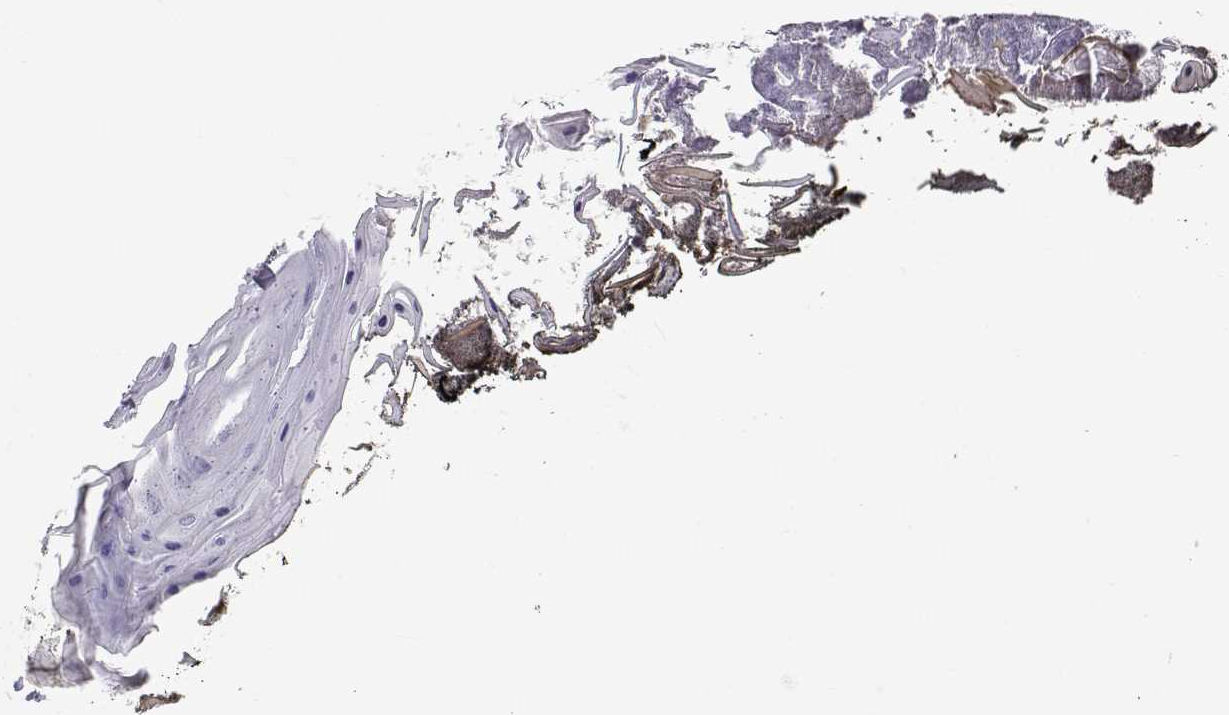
{"staining": {"intensity": "negative", "quantity": "none", "location": "none"}, "tissue": "oral mucosa", "cell_type": "Squamous epithelial cells", "image_type": "normal", "snomed": [{"axis": "morphology", "description": "Normal tissue, NOS"}, {"axis": "topography", "description": "Oral tissue"}], "caption": "This photomicrograph is of unremarkable oral mucosa stained with IHC to label a protein in brown with the nuclei are counter-stained blue. There is no positivity in squamous epithelial cells. The staining was performed using DAB (3,3'-diaminobenzidine) to visualize the protein expression in brown, while the nuclei were stained in blue with hematoxylin (Magnification: 20x).", "gene": "SLC6A3", "patient": {"sex": "male", "age": 9}}